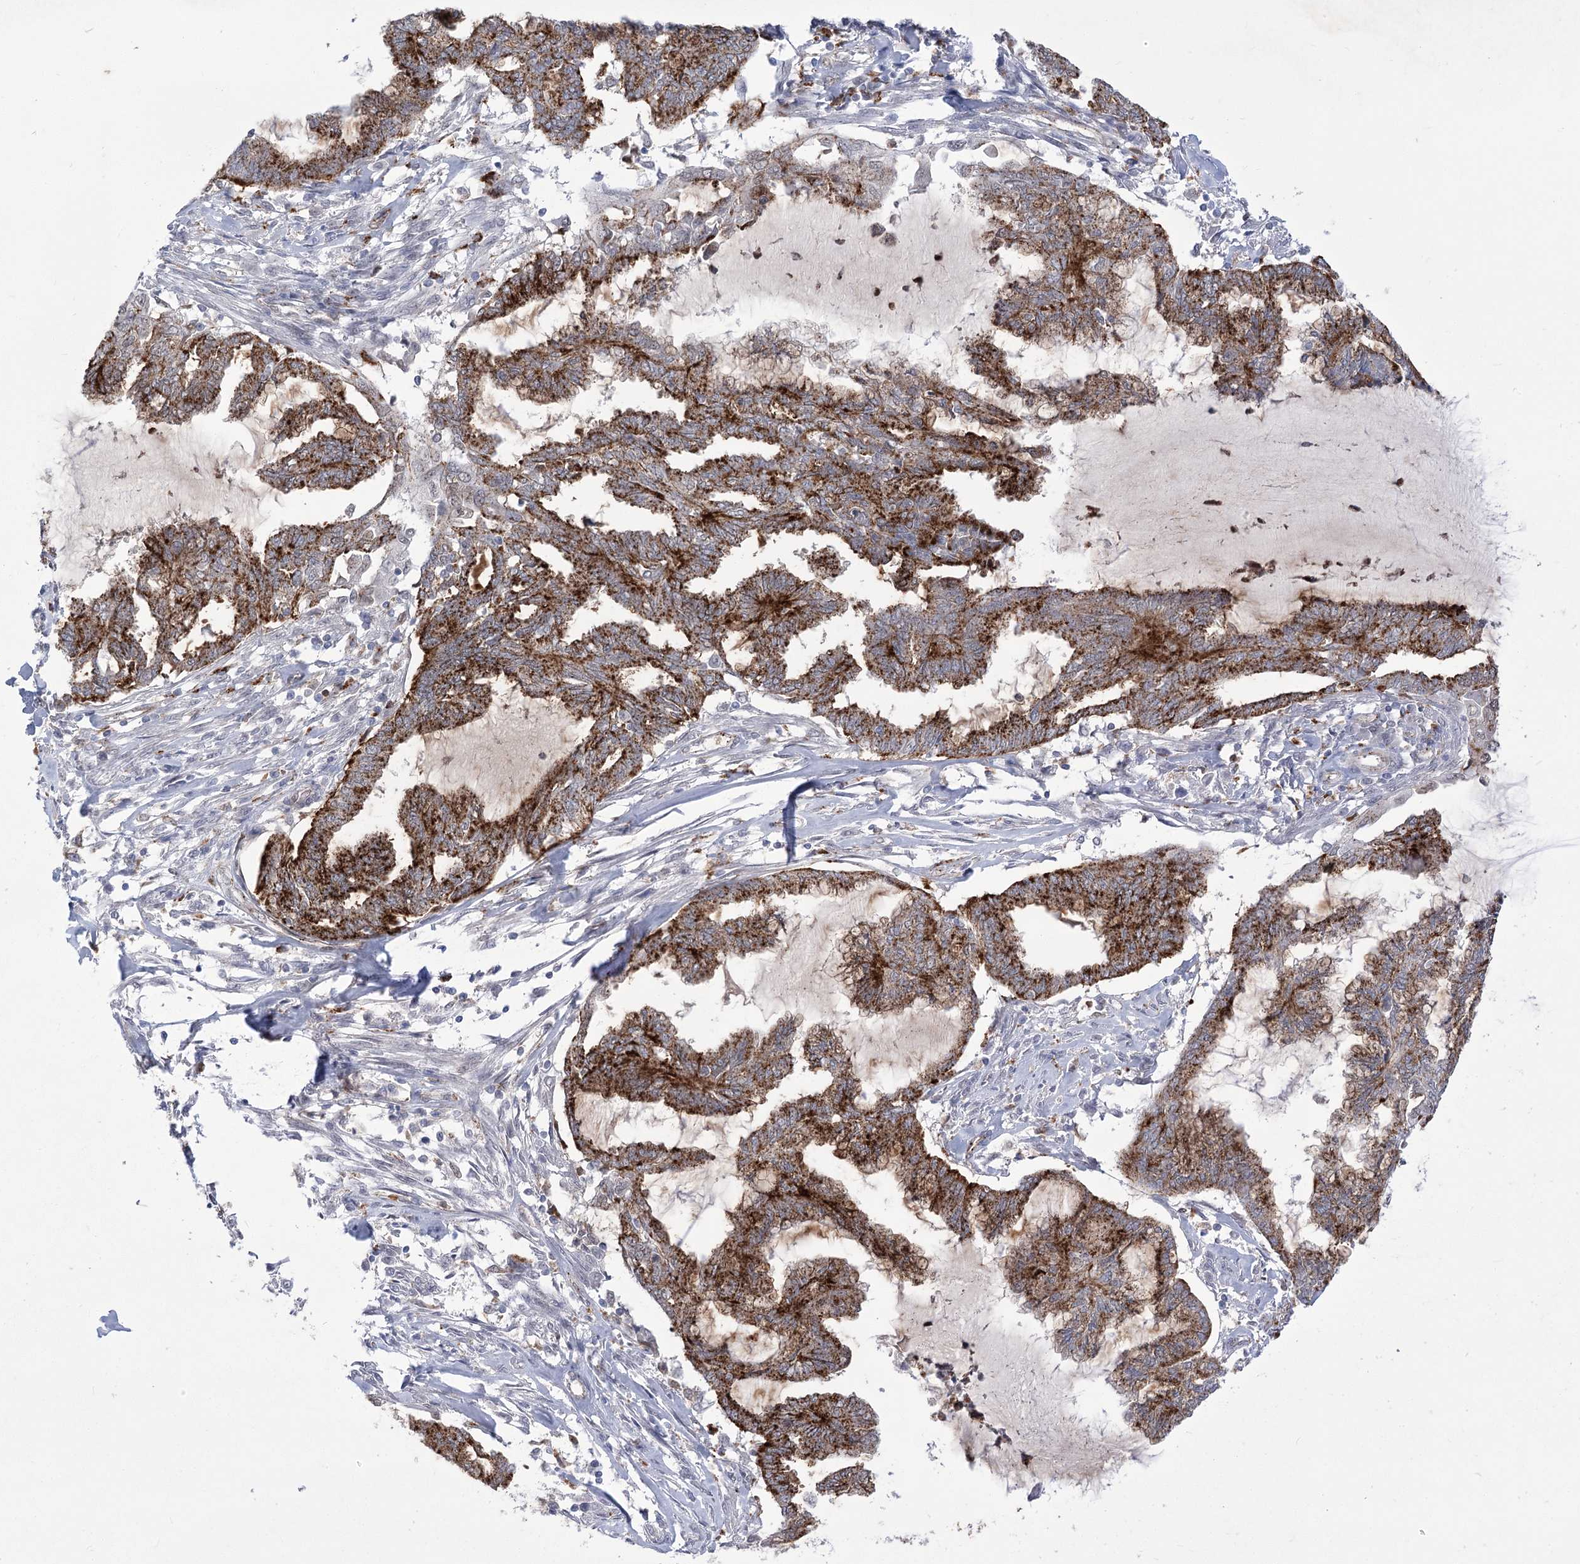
{"staining": {"intensity": "strong", "quantity": ">75%", "location": "cytoplasmic/membranous"}, "tissue": "endometrial cancer", "cell_type": "Tumor cells", "image_type": "cancer", "snomed": [{"axis": "morphology", "description": "Adenocarcinoma, NOS"}, {"axis": "topography", "description": "Endometrium"}], "caption": "Immunohistochemical staining of human endometrial cancer demonstrates high levels of strong cytoplasmic/membranous protein staining in about >75% of tumor cells. Nuclei are stained in blue.", "gene": "SIAE", "patient": {"sex": "female", "age": 86}}